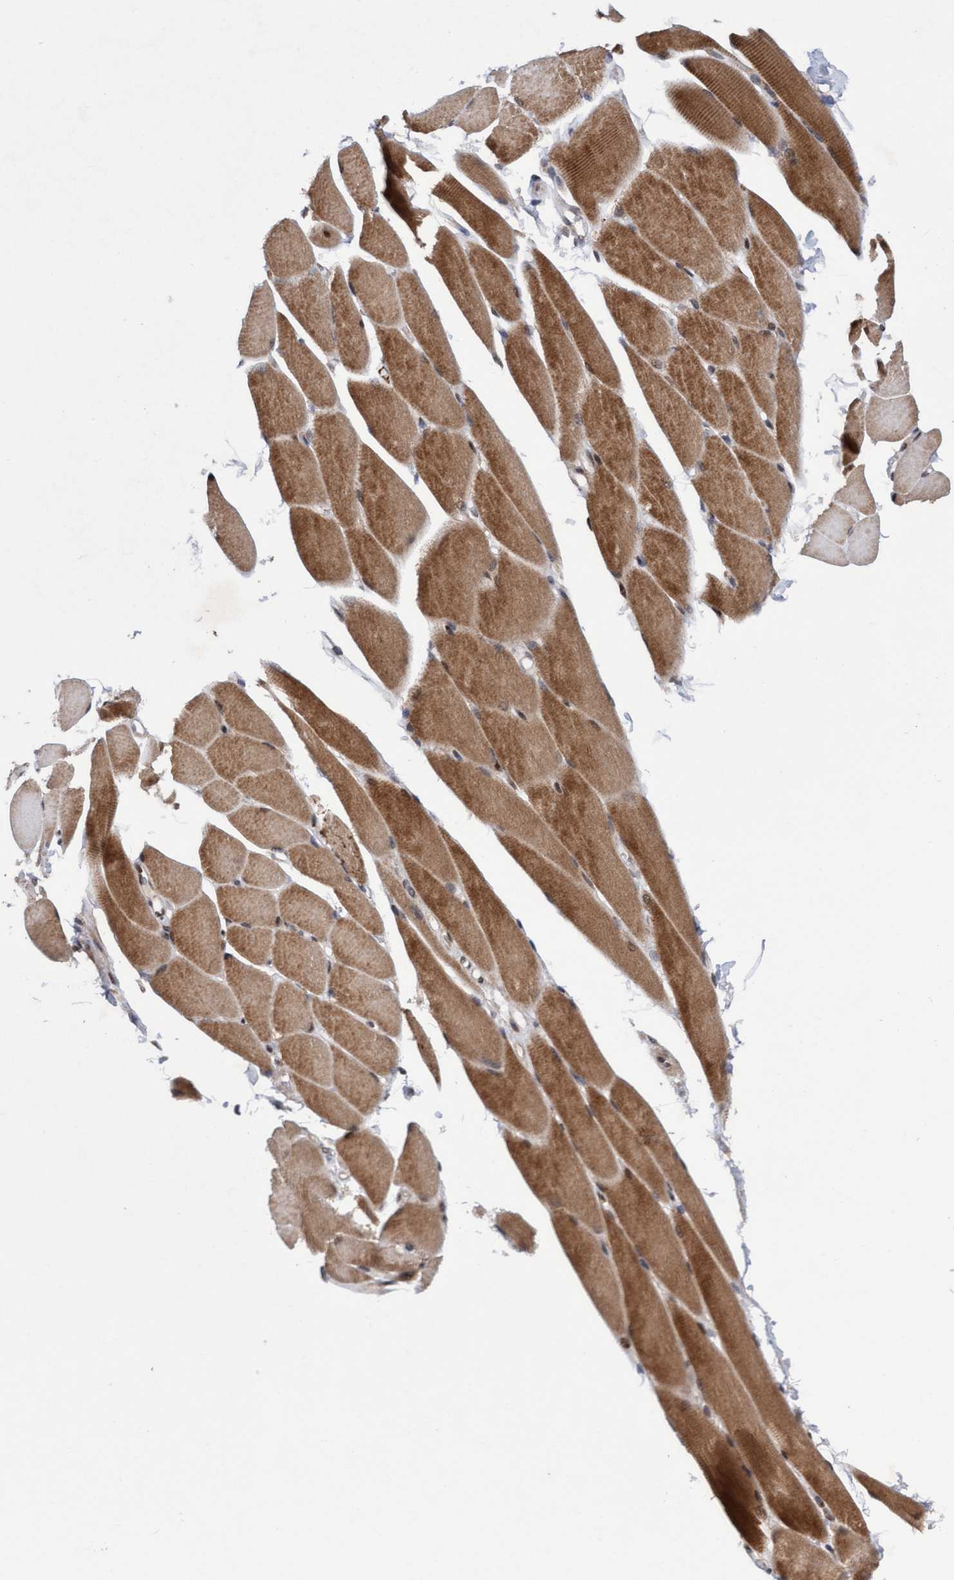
{"staining": {"intensity": "moderate", "quantity": ">75%", "location": "cytoplasmic/membranous"}, "tissue": "skeletal muscle", "cell_type": "Myocytes", "image_type": "normal", "snomed": [{"axis": "morphology", "description": "Normal tissue, NOS"}, {"axis": "topography", "description": "Skeletal muscle"}, {"axis": "topography", "description": "Peripheral nerve tissue"}], "caption": "Moderate cytoplasmic/membranous protein expression is identified in about >75% of myocytes in skeletal muscle. Using DAB (brown) and hematoxylin (blue) stains, captured at high magnification using brightfield microscopy.", "gene": "TANC2", "patient": {"sex": "female", "age": 84}}